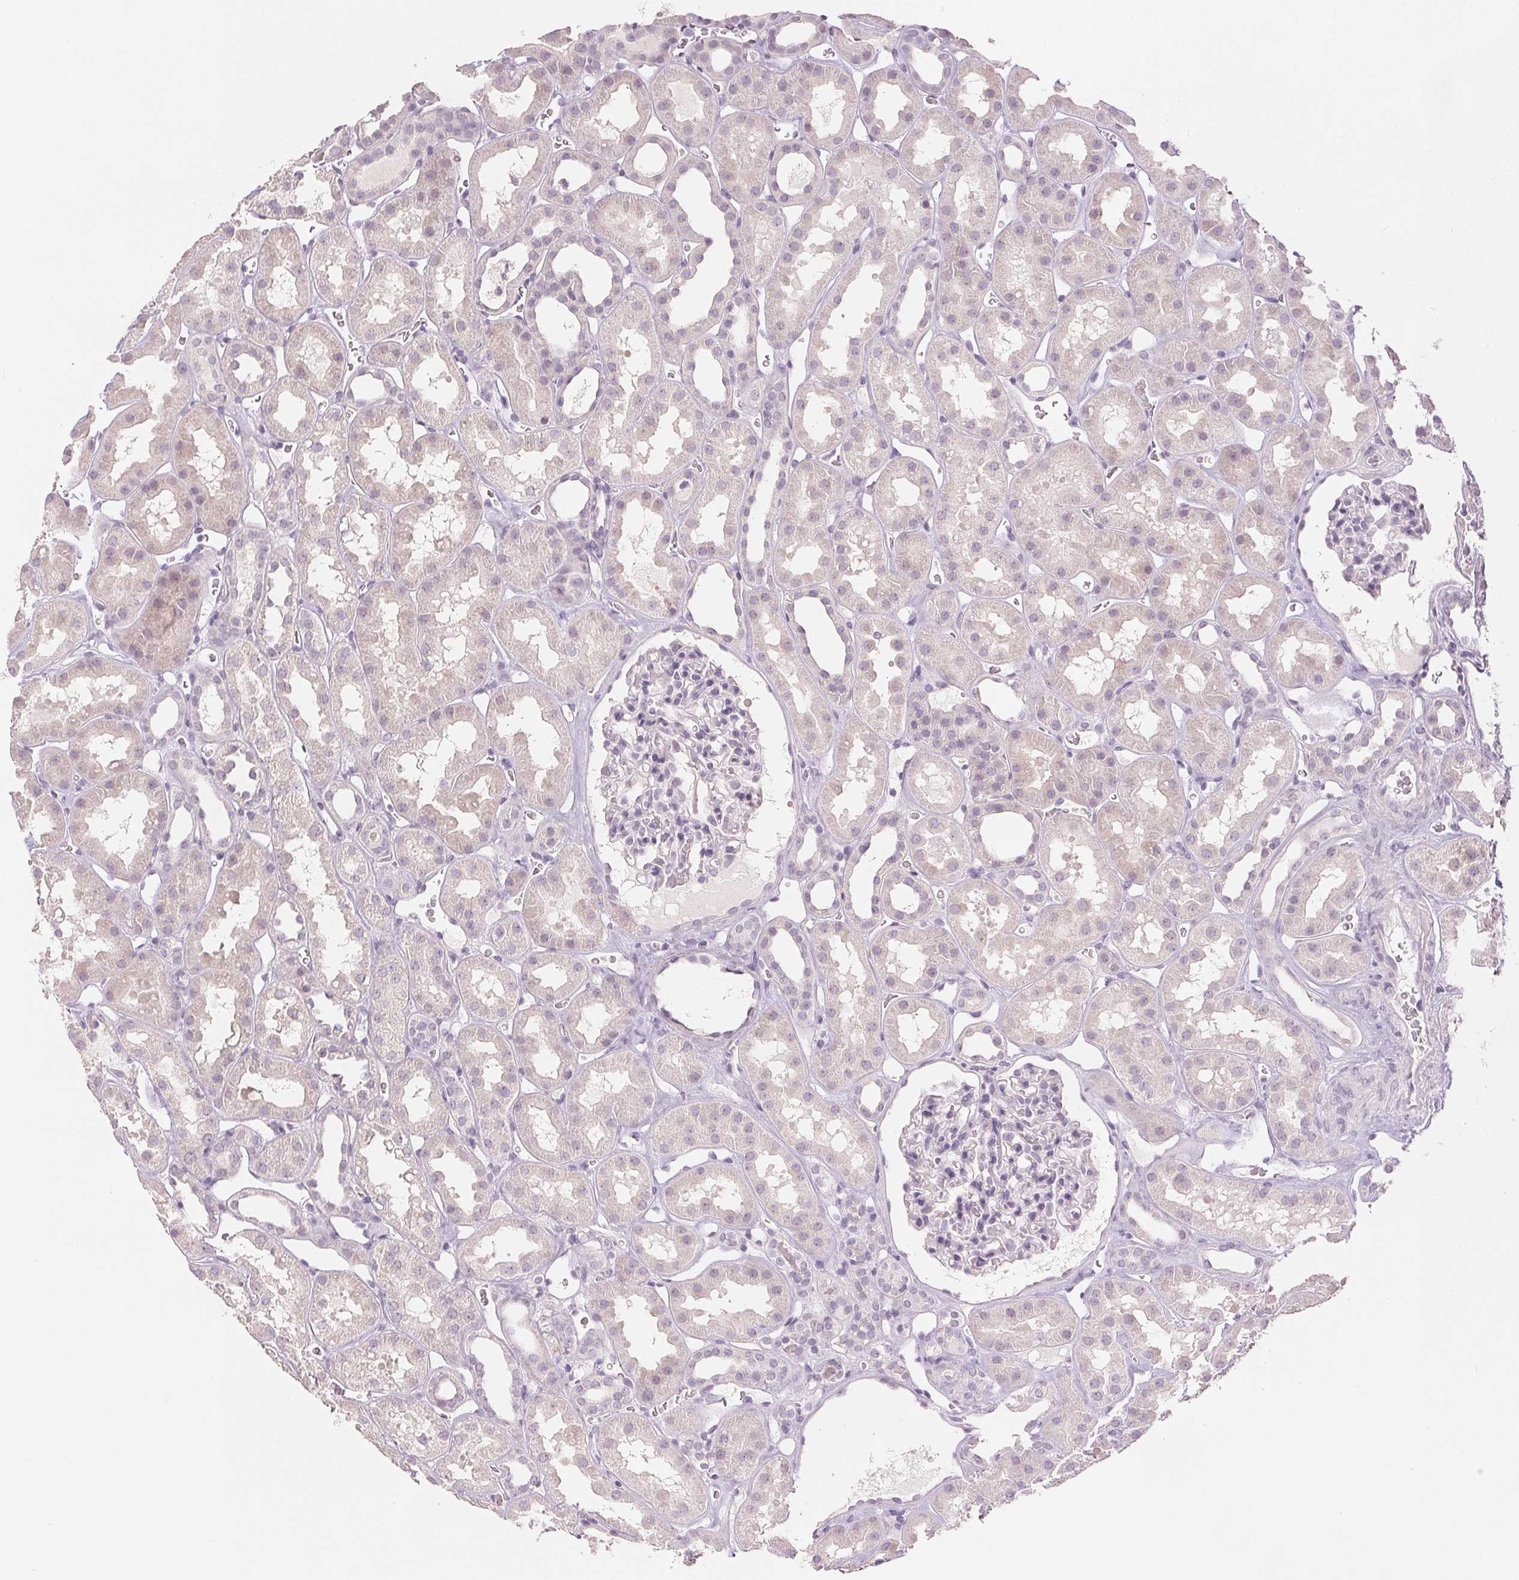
{"staining": {"intensity": "negative", "quantity": "none", "location": "none"}, "tissue": "kidney", "cell_type": "Cells in glomeruli", "image_type": "normal", "snomed": [{"axis": "morphology", "description": "Normal tissue, NOS"}, {"axis": "topography", "description": "Kidney"}], "caption": "This is a image of IHC staining of normal kidney, which shows no staining in cells in glomeruli.", "gene": "SLC27A5", "patient": {"sex": "female", "age": 41}}